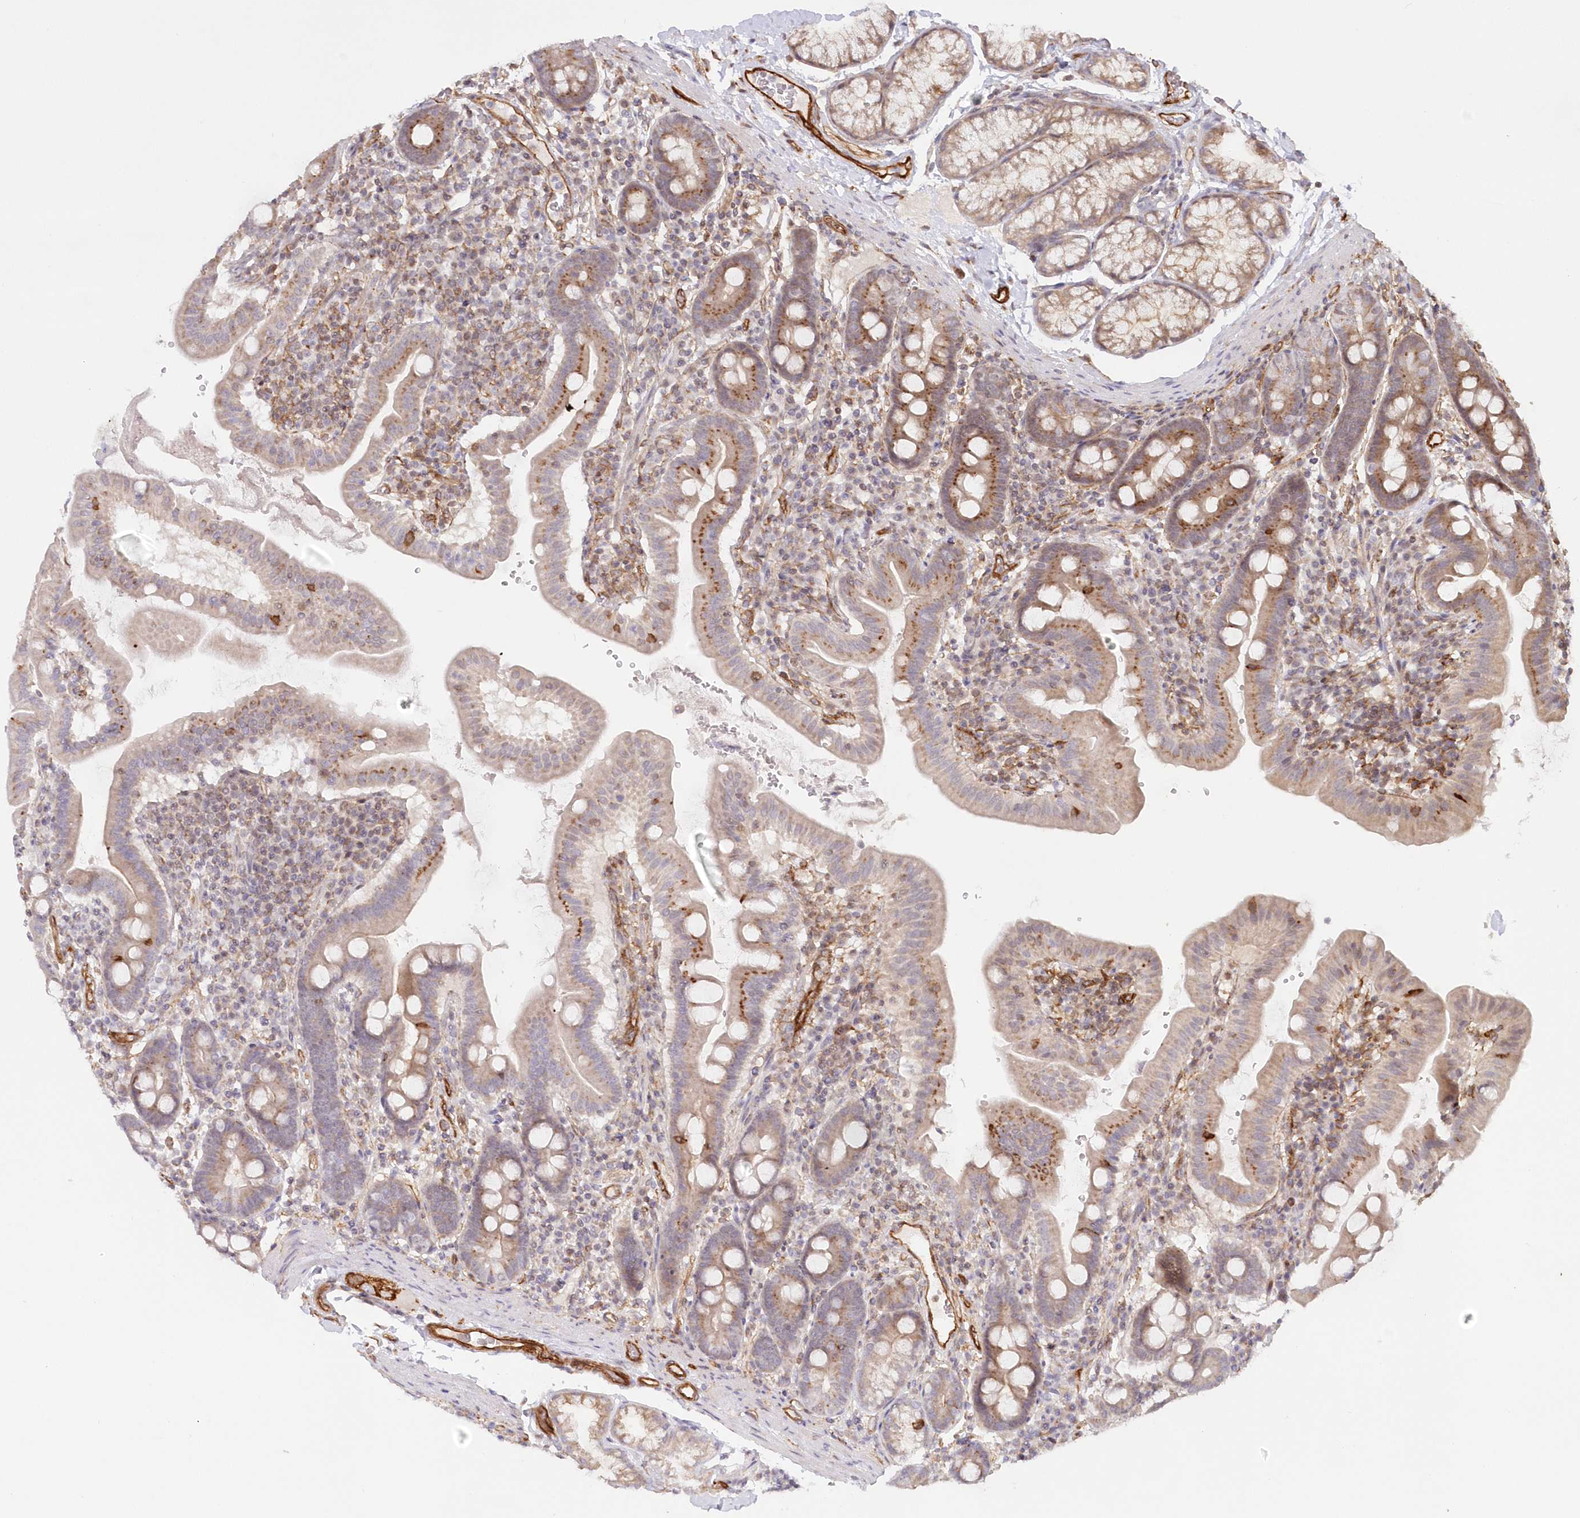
{"staining": {"intensity": "moderate", "quantity": "25%-75%", "location": "cytoplasmic/membranous"}, "tissue": "duodenum", "cell_type": "Glandular cells", "image_type": "normal", "snomed": [{"axis": "morphology", "description": "Normal tissue, NOS"}, {"axis": "morphology", "description": "Adenocarcinoma, NOS"}, {"axis": "topography", "description": "Pancreas"}, {"axis": "topography", "description": "Duodenum"}], "caption": "Duodenum was stained to show a protein in brown. There is medium levels of moderate cytoplasmic/membranous positivity in about 25%-75% of glandular cells. Immunohistochemistry (ihc) stains the protein of interest in brown and the nuclei are stained blue.", "gene": "AFAP1L2", "patient": {"sex": "male", "age": 50}}